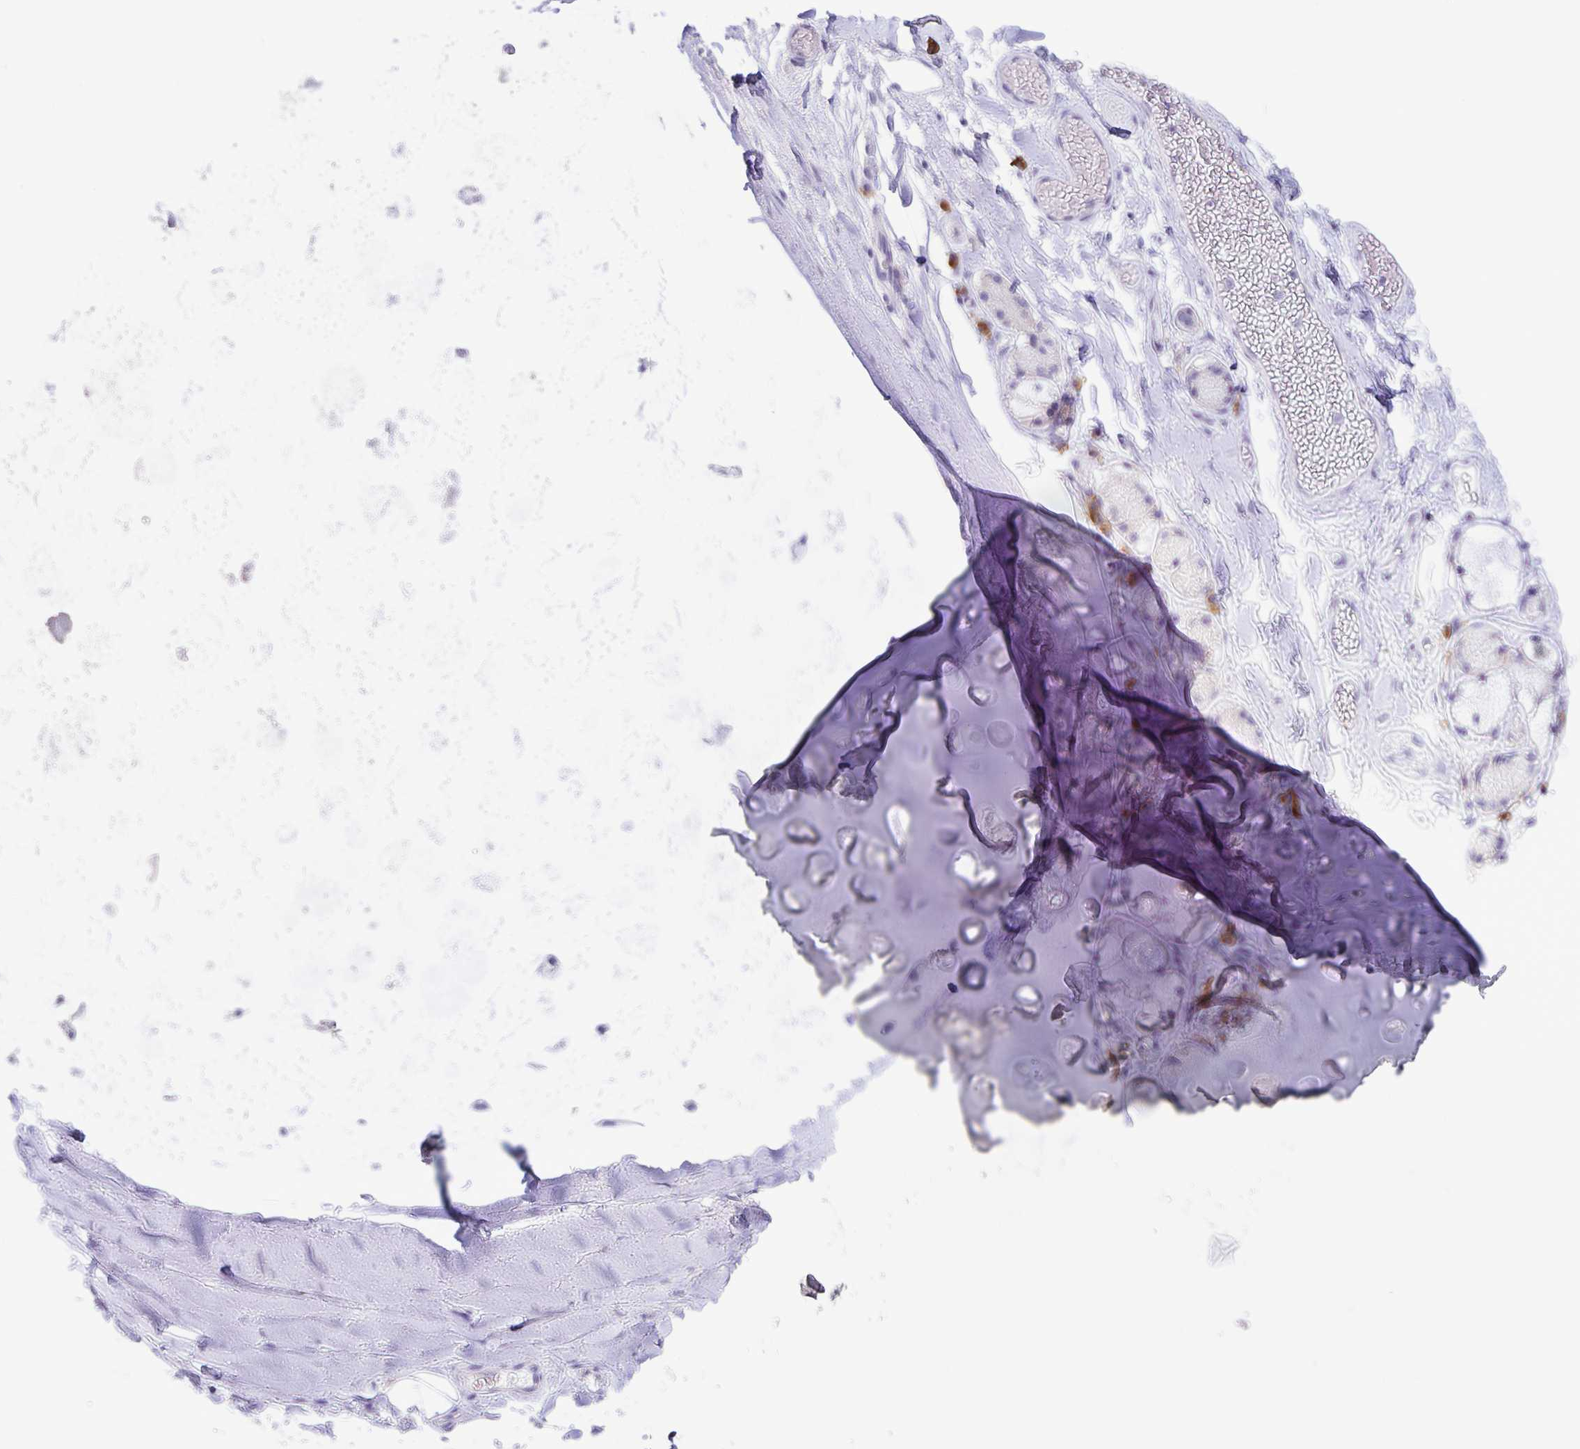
{"staining": {"intensity": "negative", "quantity": "none", "location": "none"}, "tissue": "adipose tissue", "cell_type": "Adipocytes", "image_type": "normal", "snomed": [{"axis": "morphology", "description": "Normal tissue, NOS"}, {"axis": "topography", "description": "Cartilage tissue"}, {"axis": "topography", "description": "Bronchus"}, {"axis": "topography", "description": "Peripheral nerve tissue"}], "caption": "Adipose tissue was stained to show a protein in brown. There is no significant positivity in adipocytes. Nuclei are stained in blue.", "gene": "ERMN", "patient": {"sex": "male", "age": 67}}